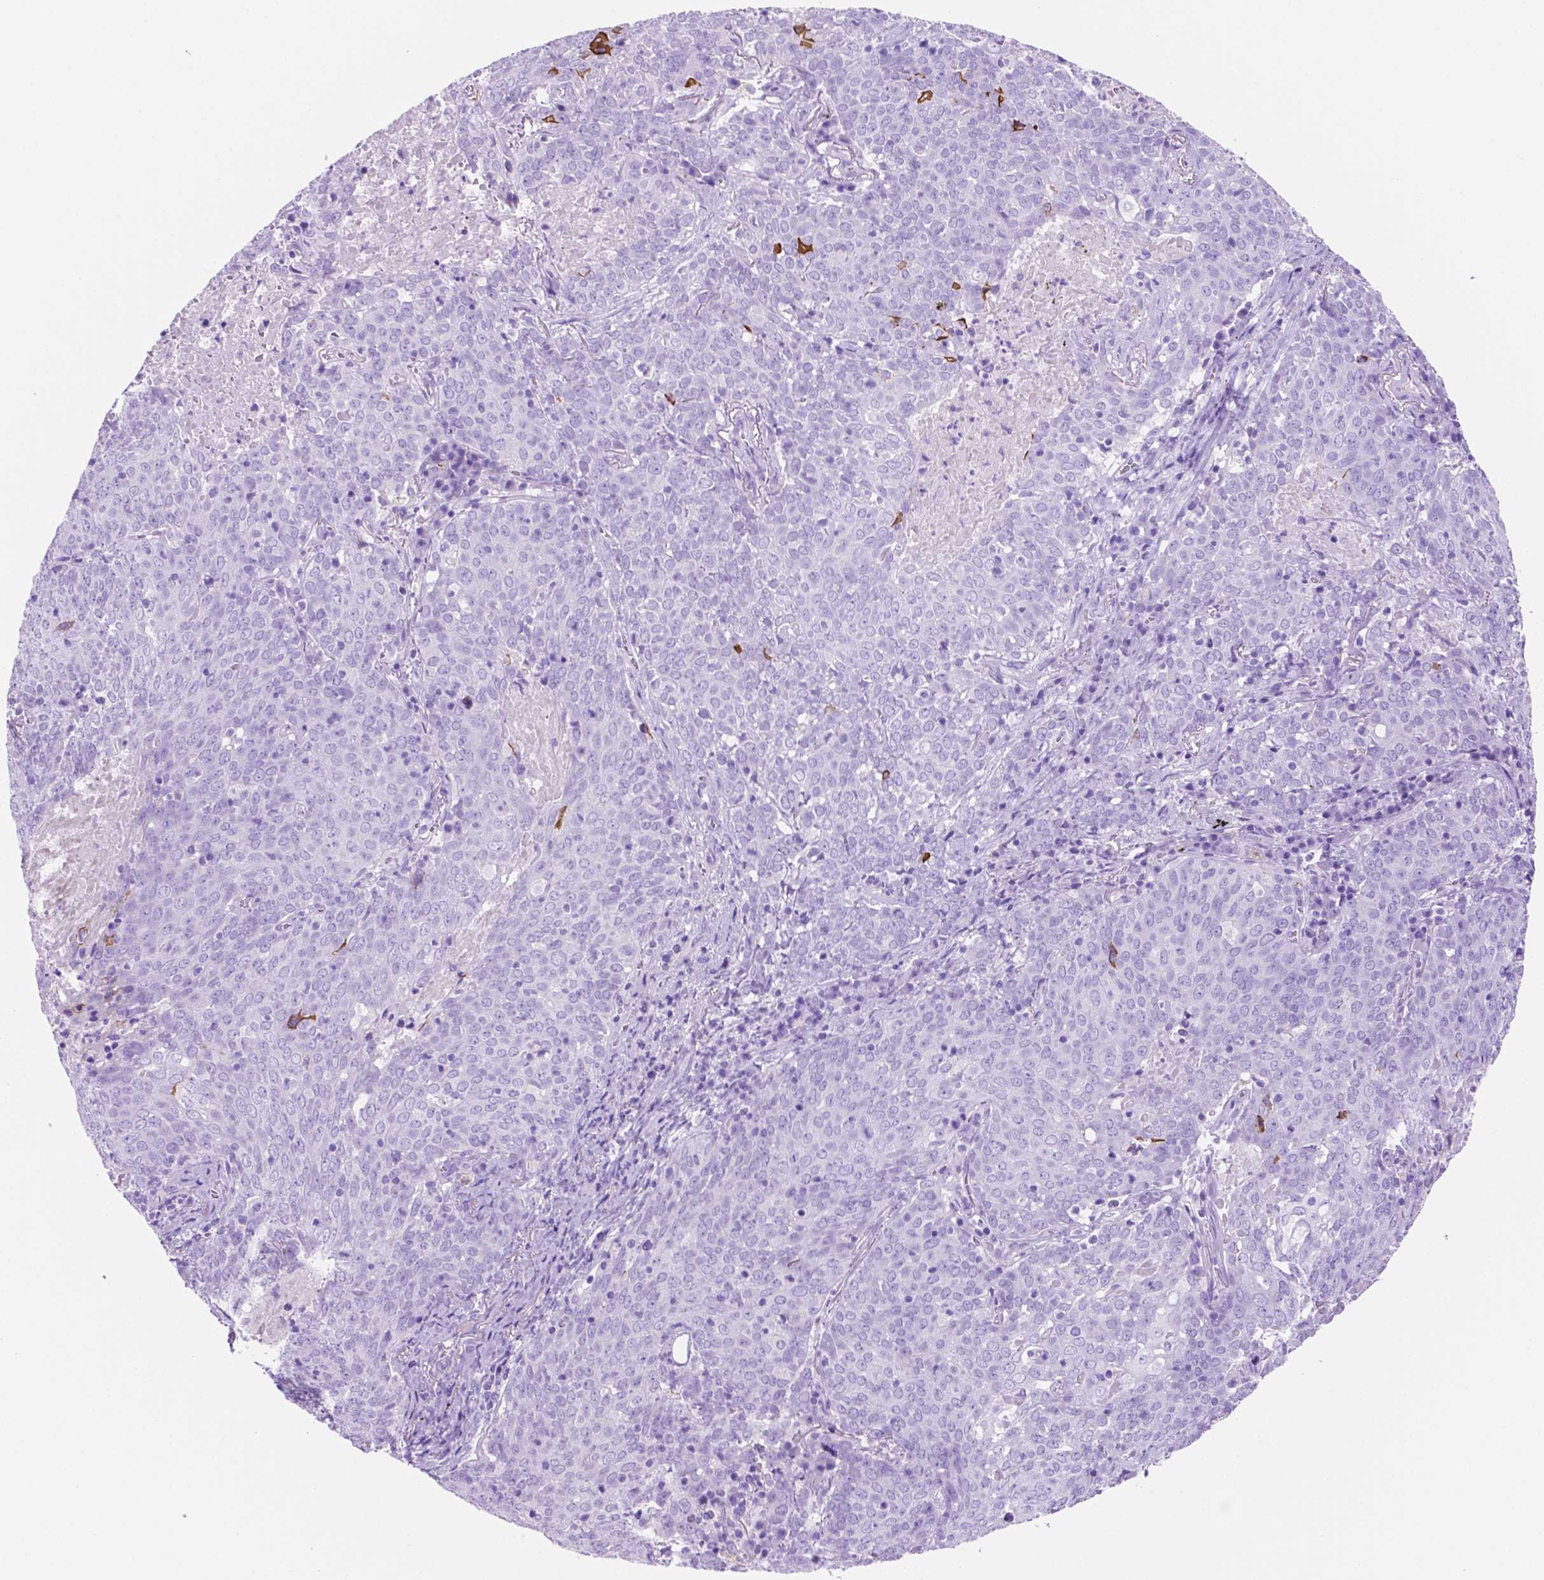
{"staining": {"intensity": "negative", "quantity": "none", "location": "none"}, "tissue": "lung cancer", "cell_type": "Tumor cells", "image_type": "cancer", "snomed": [{"axis": "morphology", "description": "Squamous cell carcinoma, NOS"}, {"axis": "topography", "description": "Lung"}], "caption": "Immunohistochemistry (IHC) histopathology image of human lung cancer (squamous cell carcinoma) stained for a protein (brown), which exhibits no positivity in tumor cells.", "gene": "FOXB2", "patient": {"sex": "male", "age": 82}}